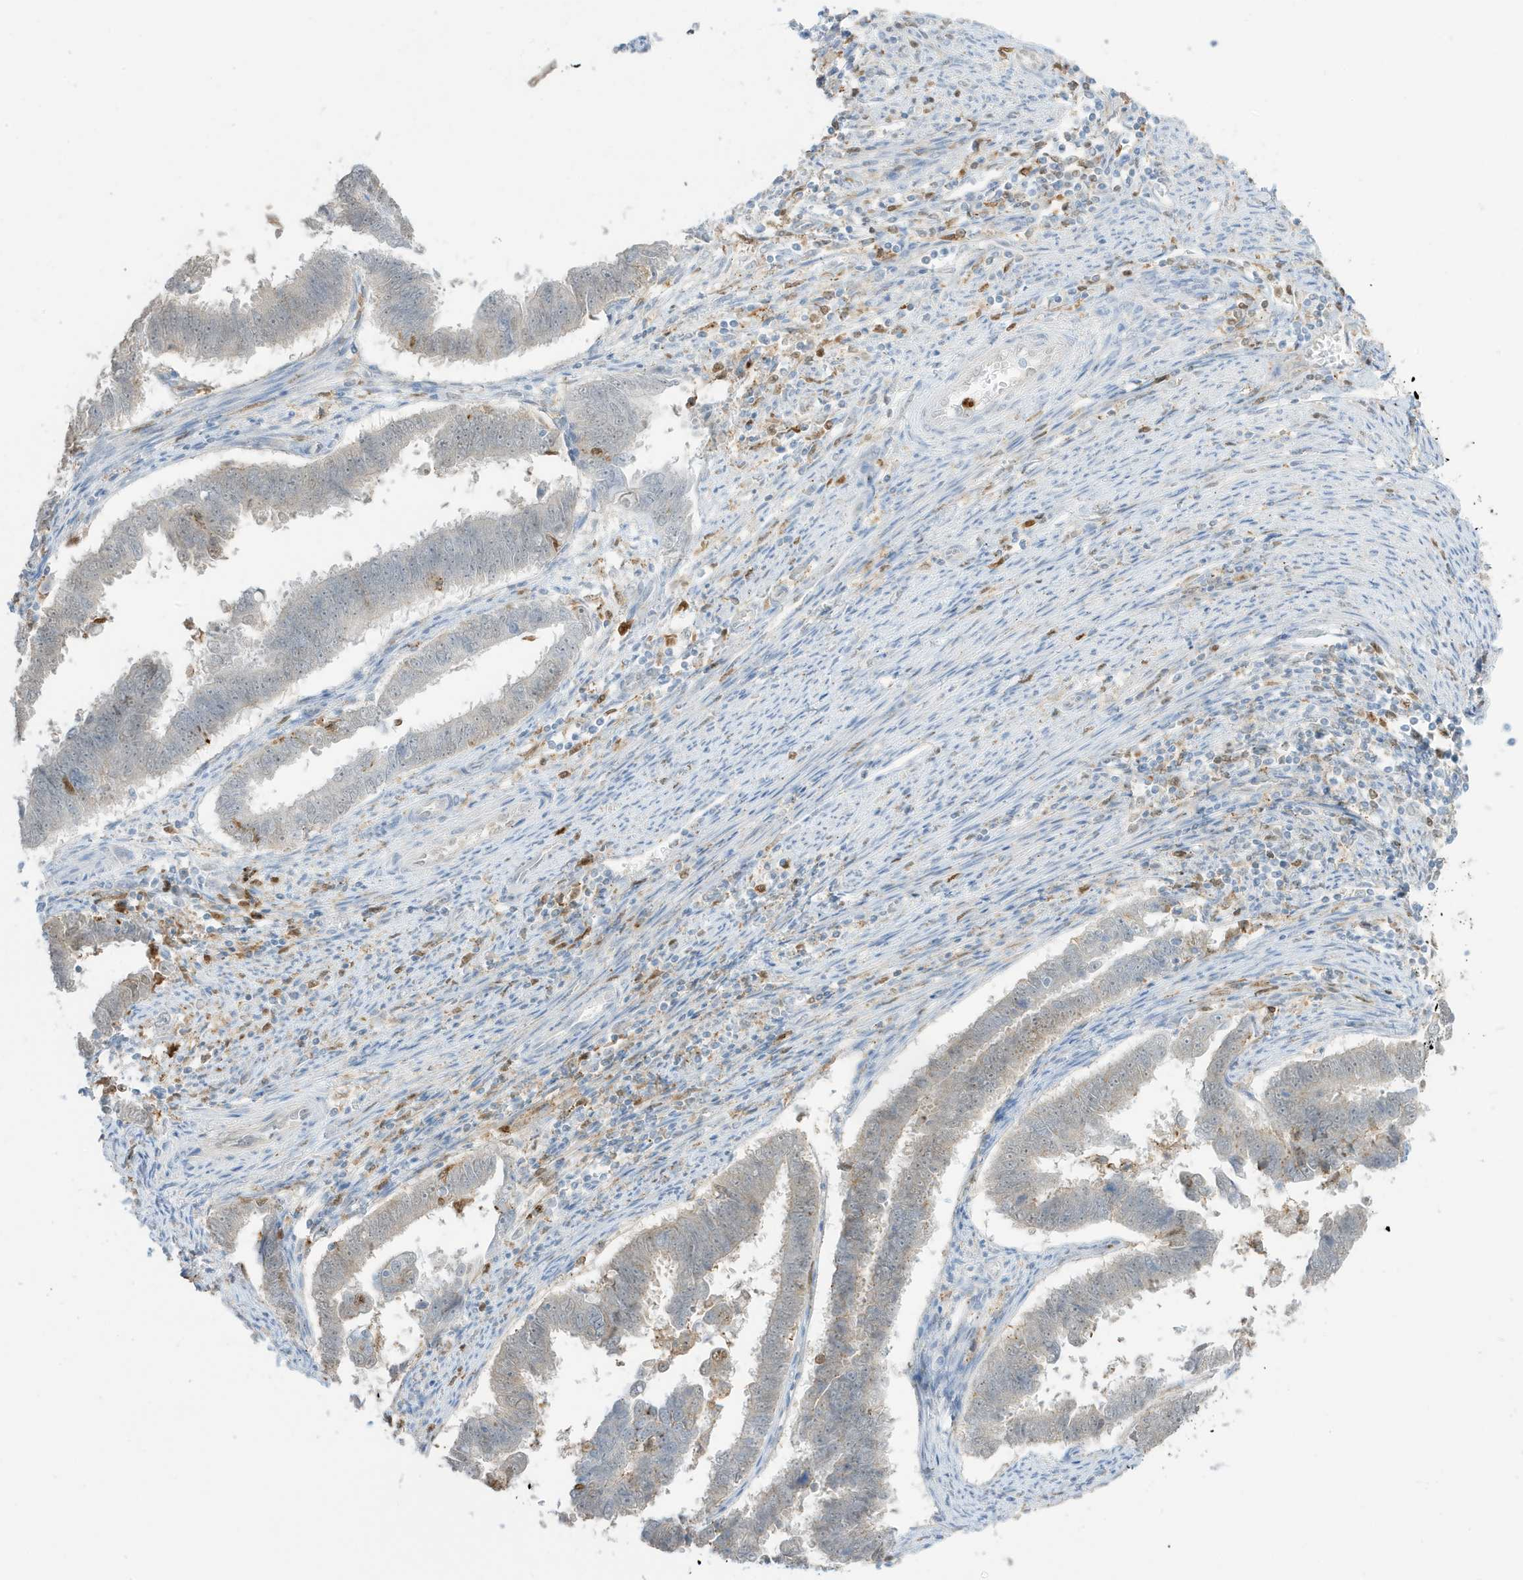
{"staining": {"intensity": "negative", "quantity": "none", "location": "none"}, "tissue": "endometrial cancer", "cell_type": "Tumor cells", "image_type": "cancer", "snomed": [{"axis": "morphology", "description": "Adenocarcinoma, NOS"}, {"axis": "topography", "description": "Endometrium"}], "caption": "Protein analysis of endometrial cancer exhibits no significant expression in tumor cells. (IHC, brightfield microscopy, high magnification).", "gene": "GCA", "patient": {"sex": "female", "age": 75}}